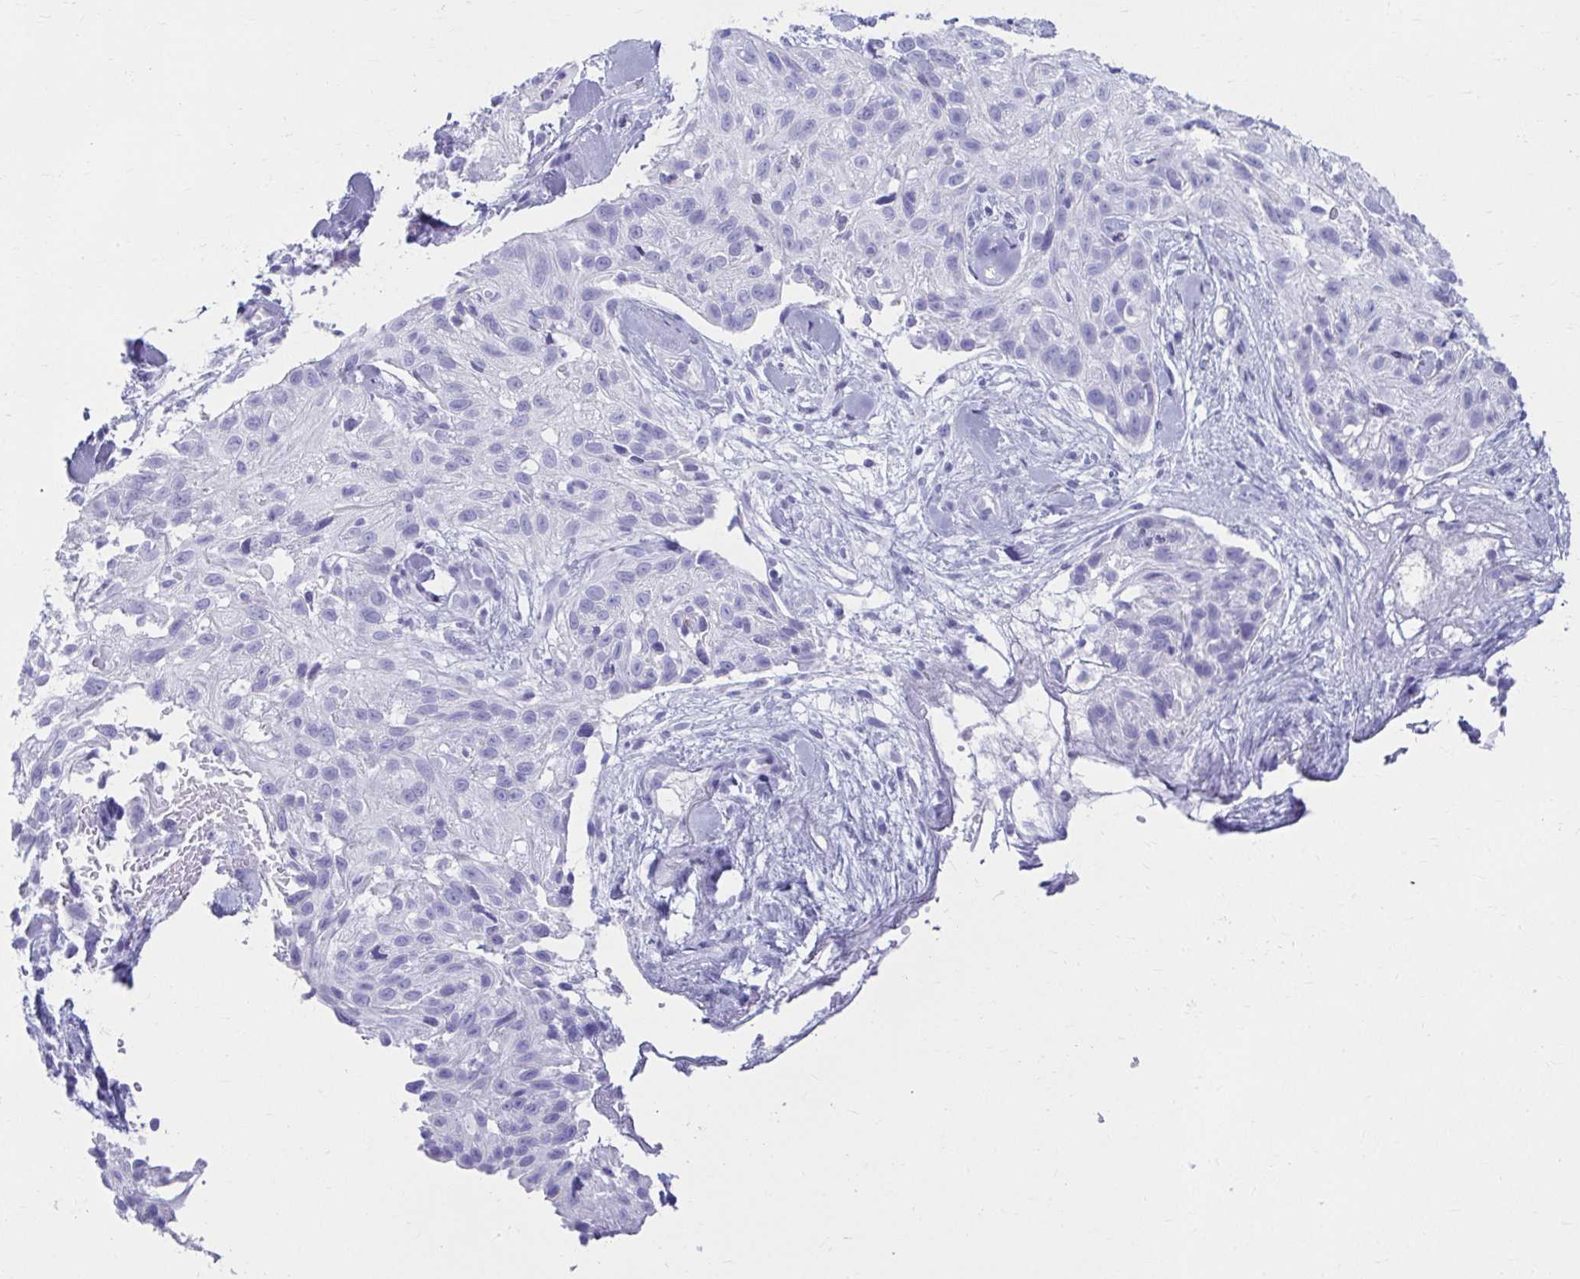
{"staining": {"intensity": "negative", "quantity": "none", "location": "none"}, "tissue": "skin cancer", "cell_type": "Tumor cells", "image_type": "cancer", "snomed": [{"axis": "morphology", "description": "Squamous cell carcinoma, NOS"}, {"axis": "topography", "description": "Skin"}], "caption": "Immunohistochemistry (IHC) histopathology image of skin cancer (squamous cell carcinoma) stained for a protein (brown), which reveals no positivity in tumor cells. (Stains: DAB immunohistochemistry (IHC) with hematoxylin counter stain, Microscopy: brightfield microscopy at high magnification).", "gene": "ATP4B", "patient": {"sex": "male", "age": 82}}